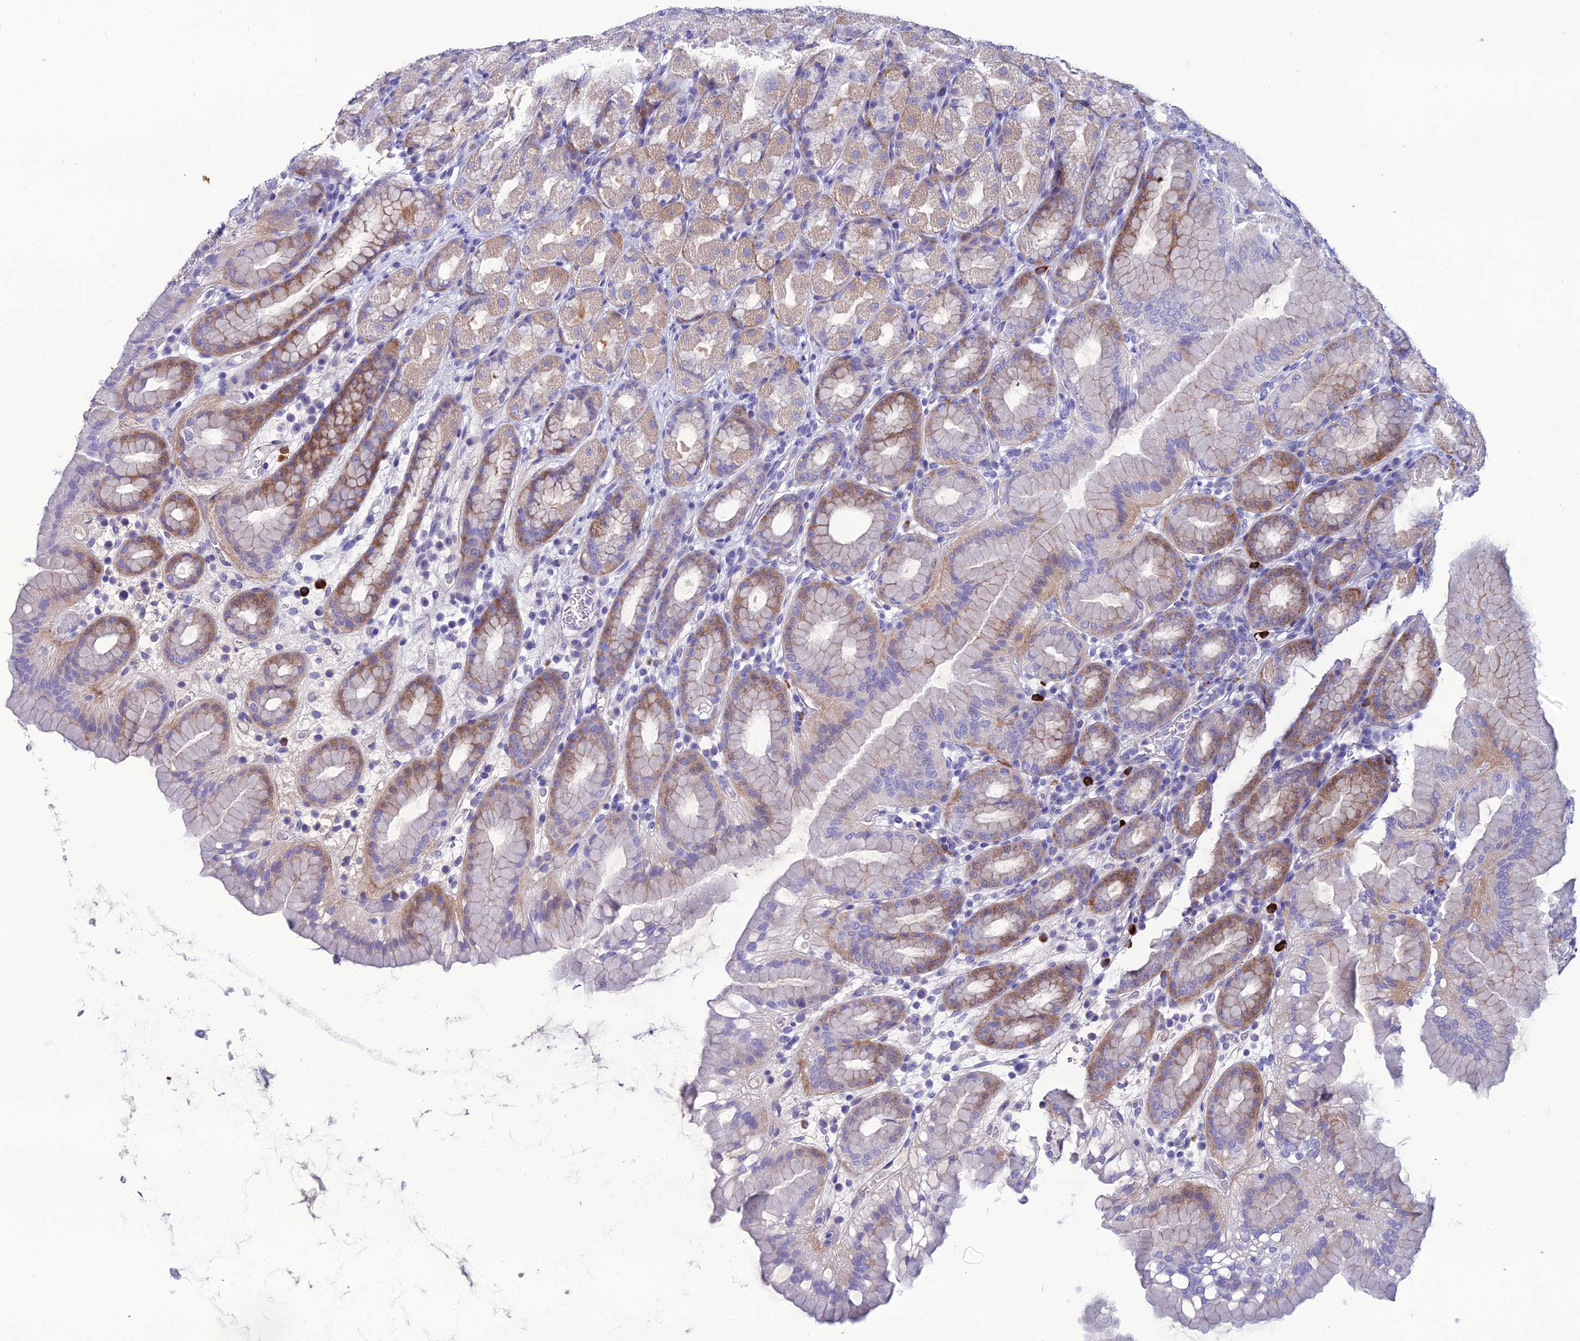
{"staining": {"intensity": "moderate", "quantity": "25%-75%", "location": "cytoplasmic/membranous"}, "tissue": "stomach", "cell_type": "Glandular cells", "image_type": "normal", "snomed": [{"axis": "morphology", "description": "Normal tissue, NOS"}, {"axis": "topography", "description": "Stomach, upper"}], "caption": "A micrograph of human stomach stained for a protein shows moderate cytoplasmic/membranous brown staining in glandular cells. (Stains: DAB in brown, nuclei in blue, Microscopy: brightfield microscopy at high magnification).", "gene": "OR56B1", "patient": {"sex": "male", "age": 68}}